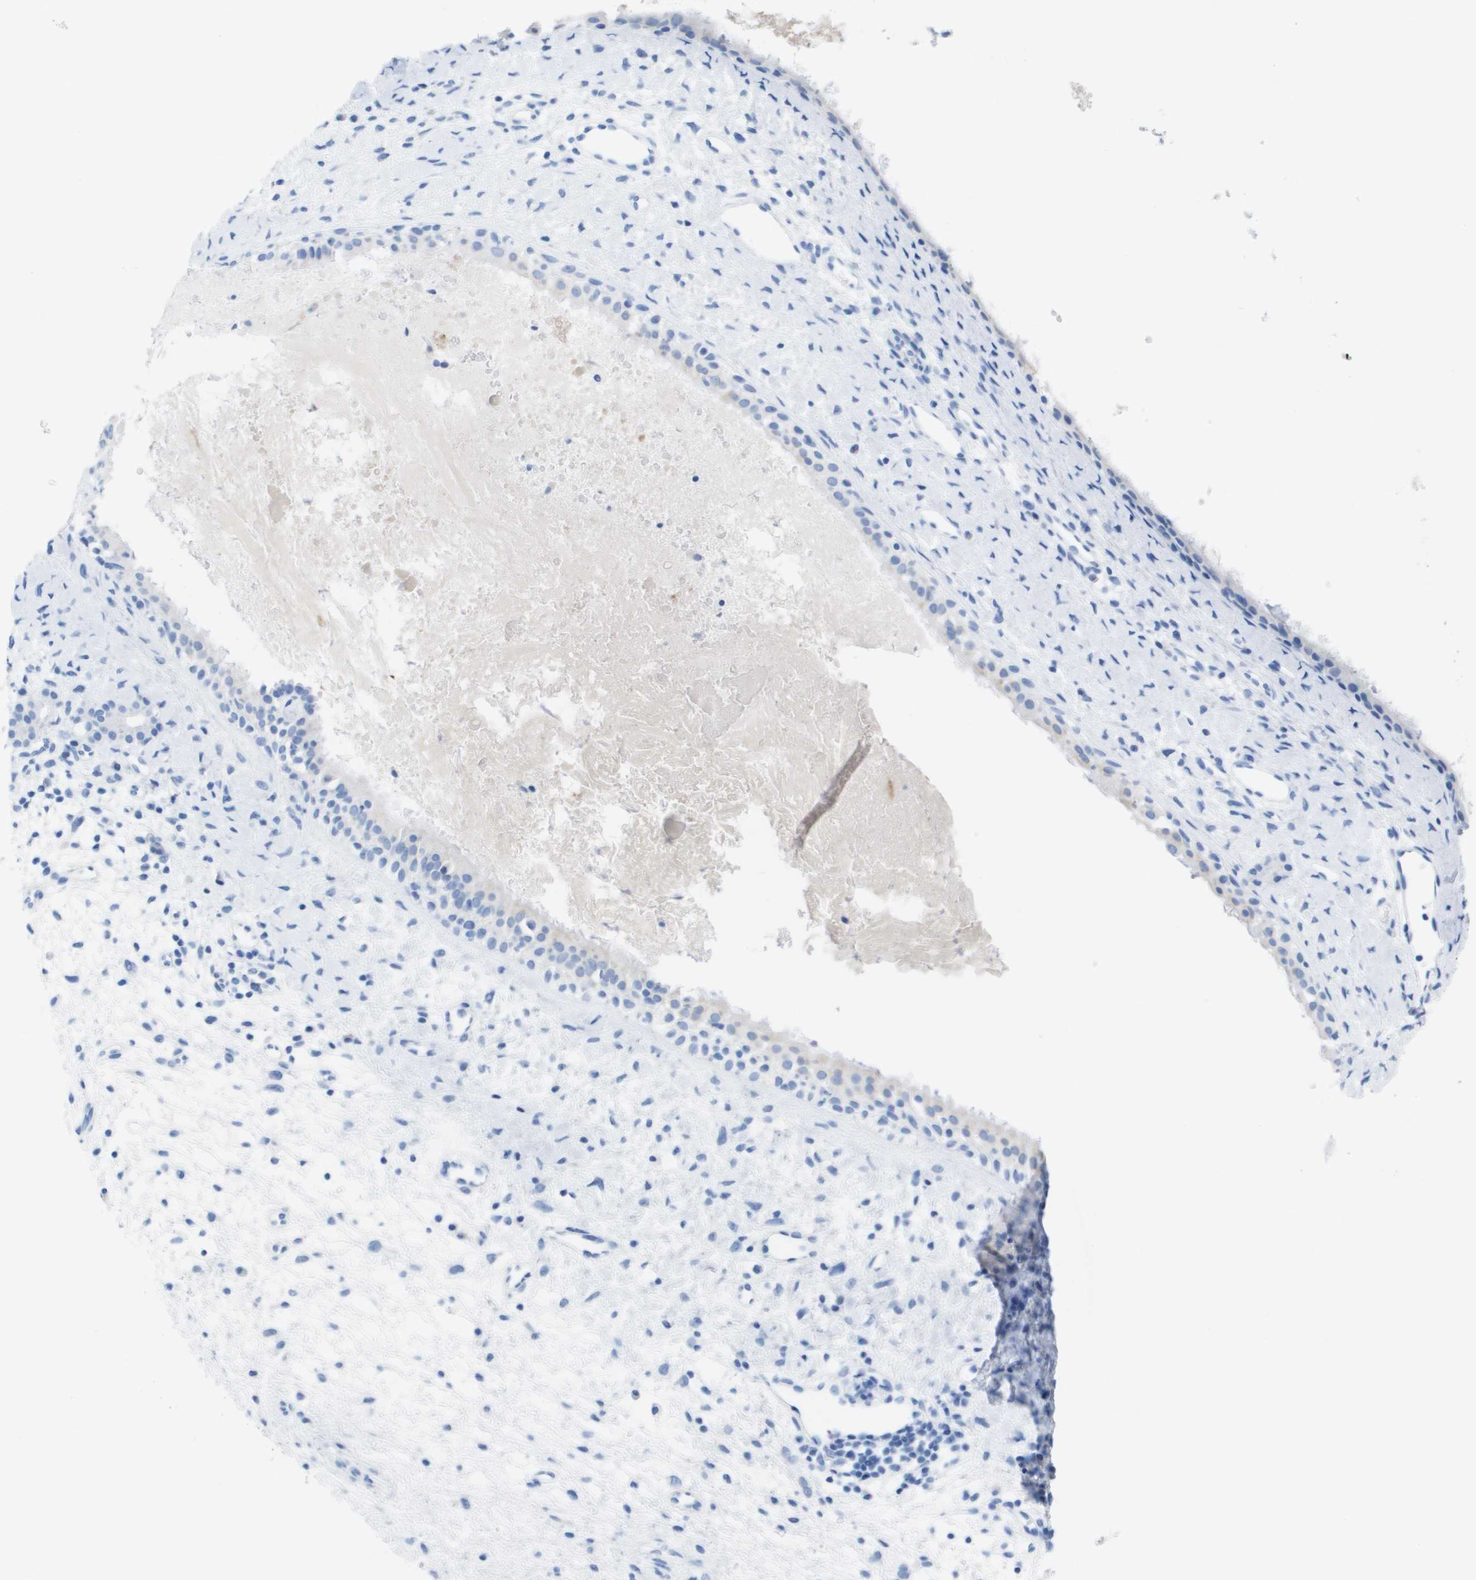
{"staining": {"intensity": "negative", "quantity": "none", "location": "none"}, "tissue": "nasopharynx", "cell_type": "Respiratory epithelial cells", "image_type": "normal", "snomed": [{"axis": "morphology", "description": "Normal tissue, NOS"}, {"axis": "topography", "description": "Nasopharynx"}], "caption": "A histopathology image of nasopharynx stained for a protein reveals no brown staining in respiratory epithelial cells.", "gene": "KCNA3", "patient": {"sex": "male", "age": 22}}